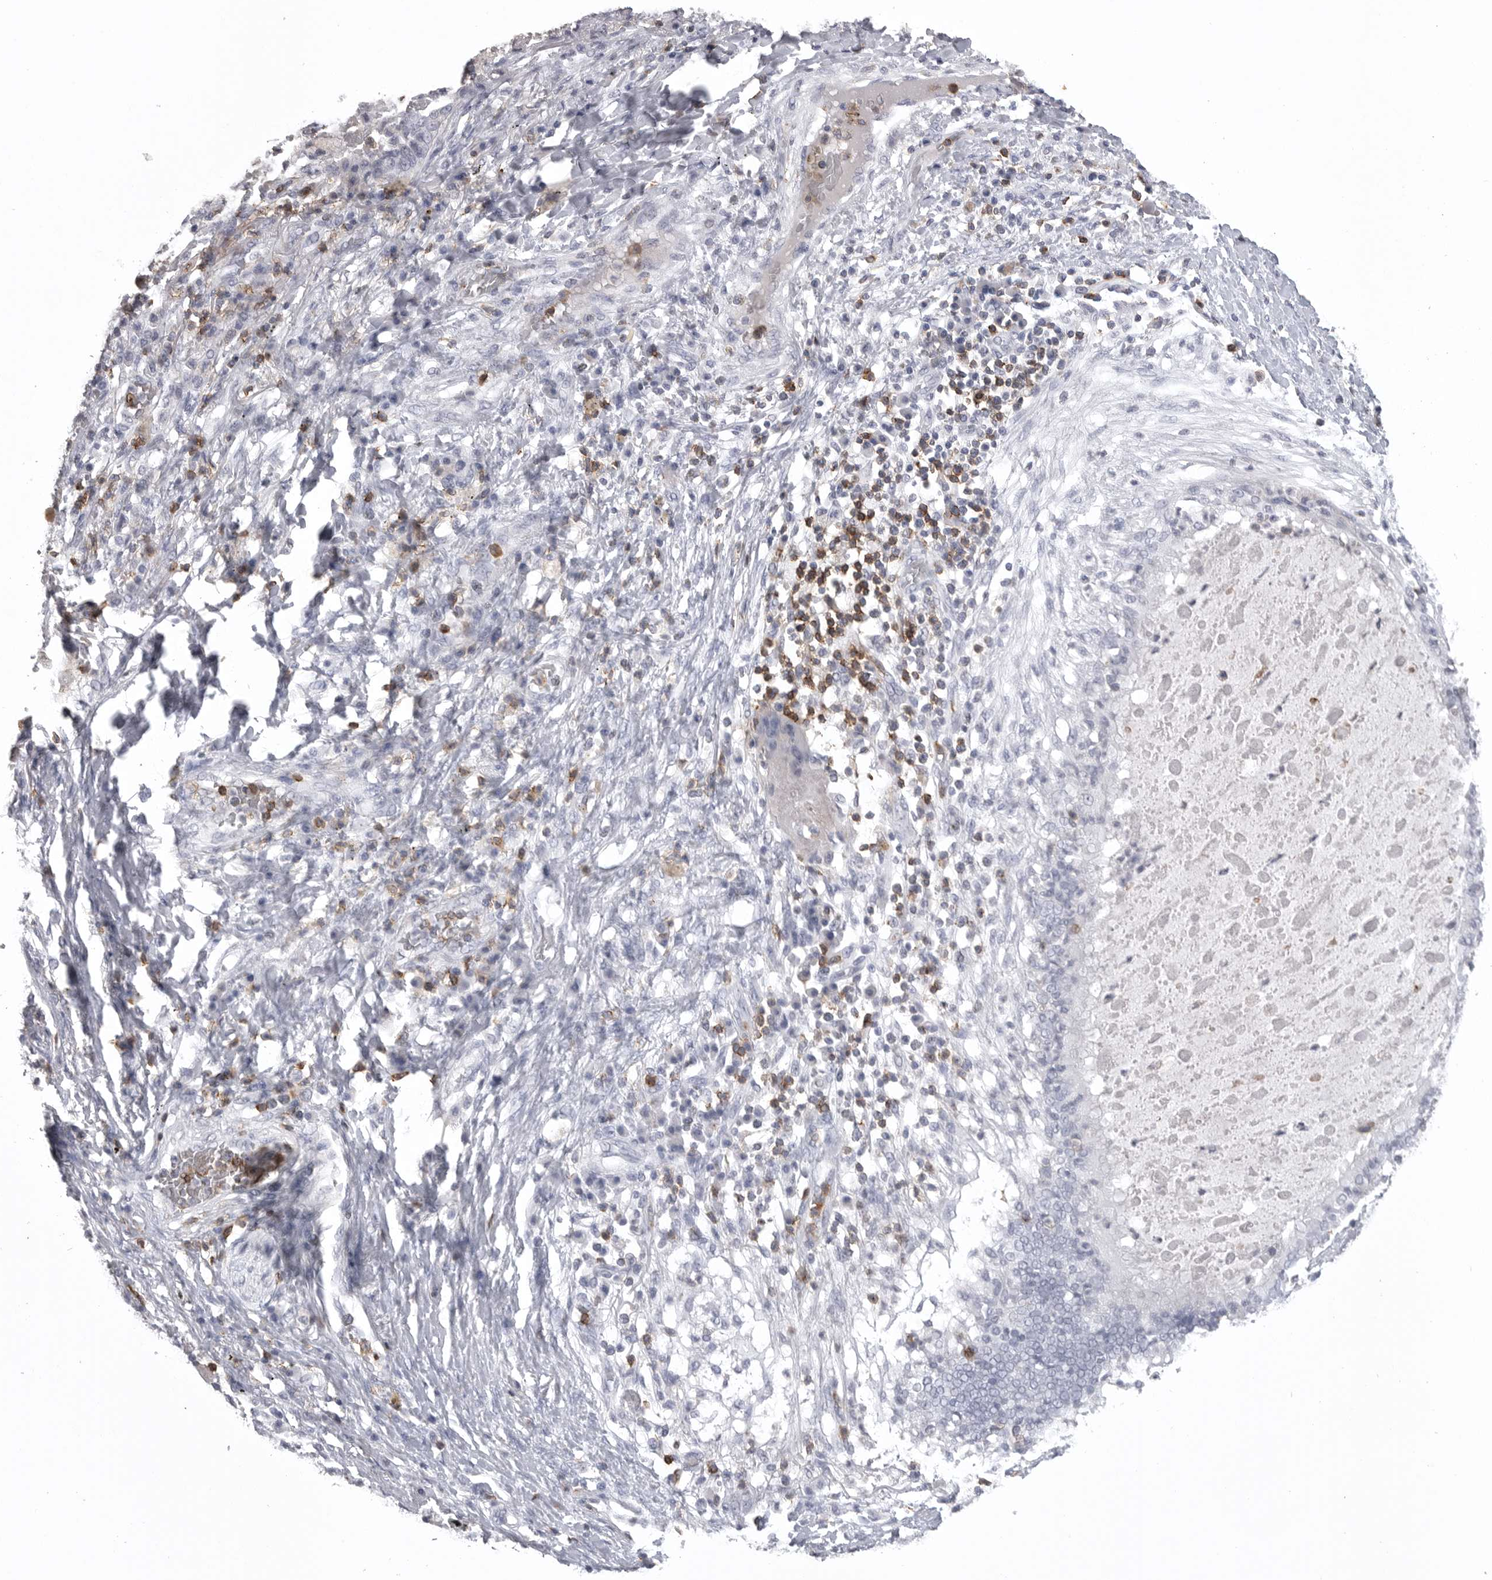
{"staining": {"intensity": "weak", "quantity": "<25%", "location": "cytoplasmic/membranous"}, "tissue": "lung cancer", "cell_type": "Tumor cells", "image_type": "cancer", "snomed": [{"axis": "morphology", "description": "Squamous cell carcinoma, NOS"}, {"axis": "topography", "description": "Lung"}], "caption": "IHC histopathology image of human lung squamous cell carcinoma stained for a protein (brown), which demonstrates no staining in tumor cells.", "gene": "ITGAL", "patient": {"sex": "male", "age": 61}}